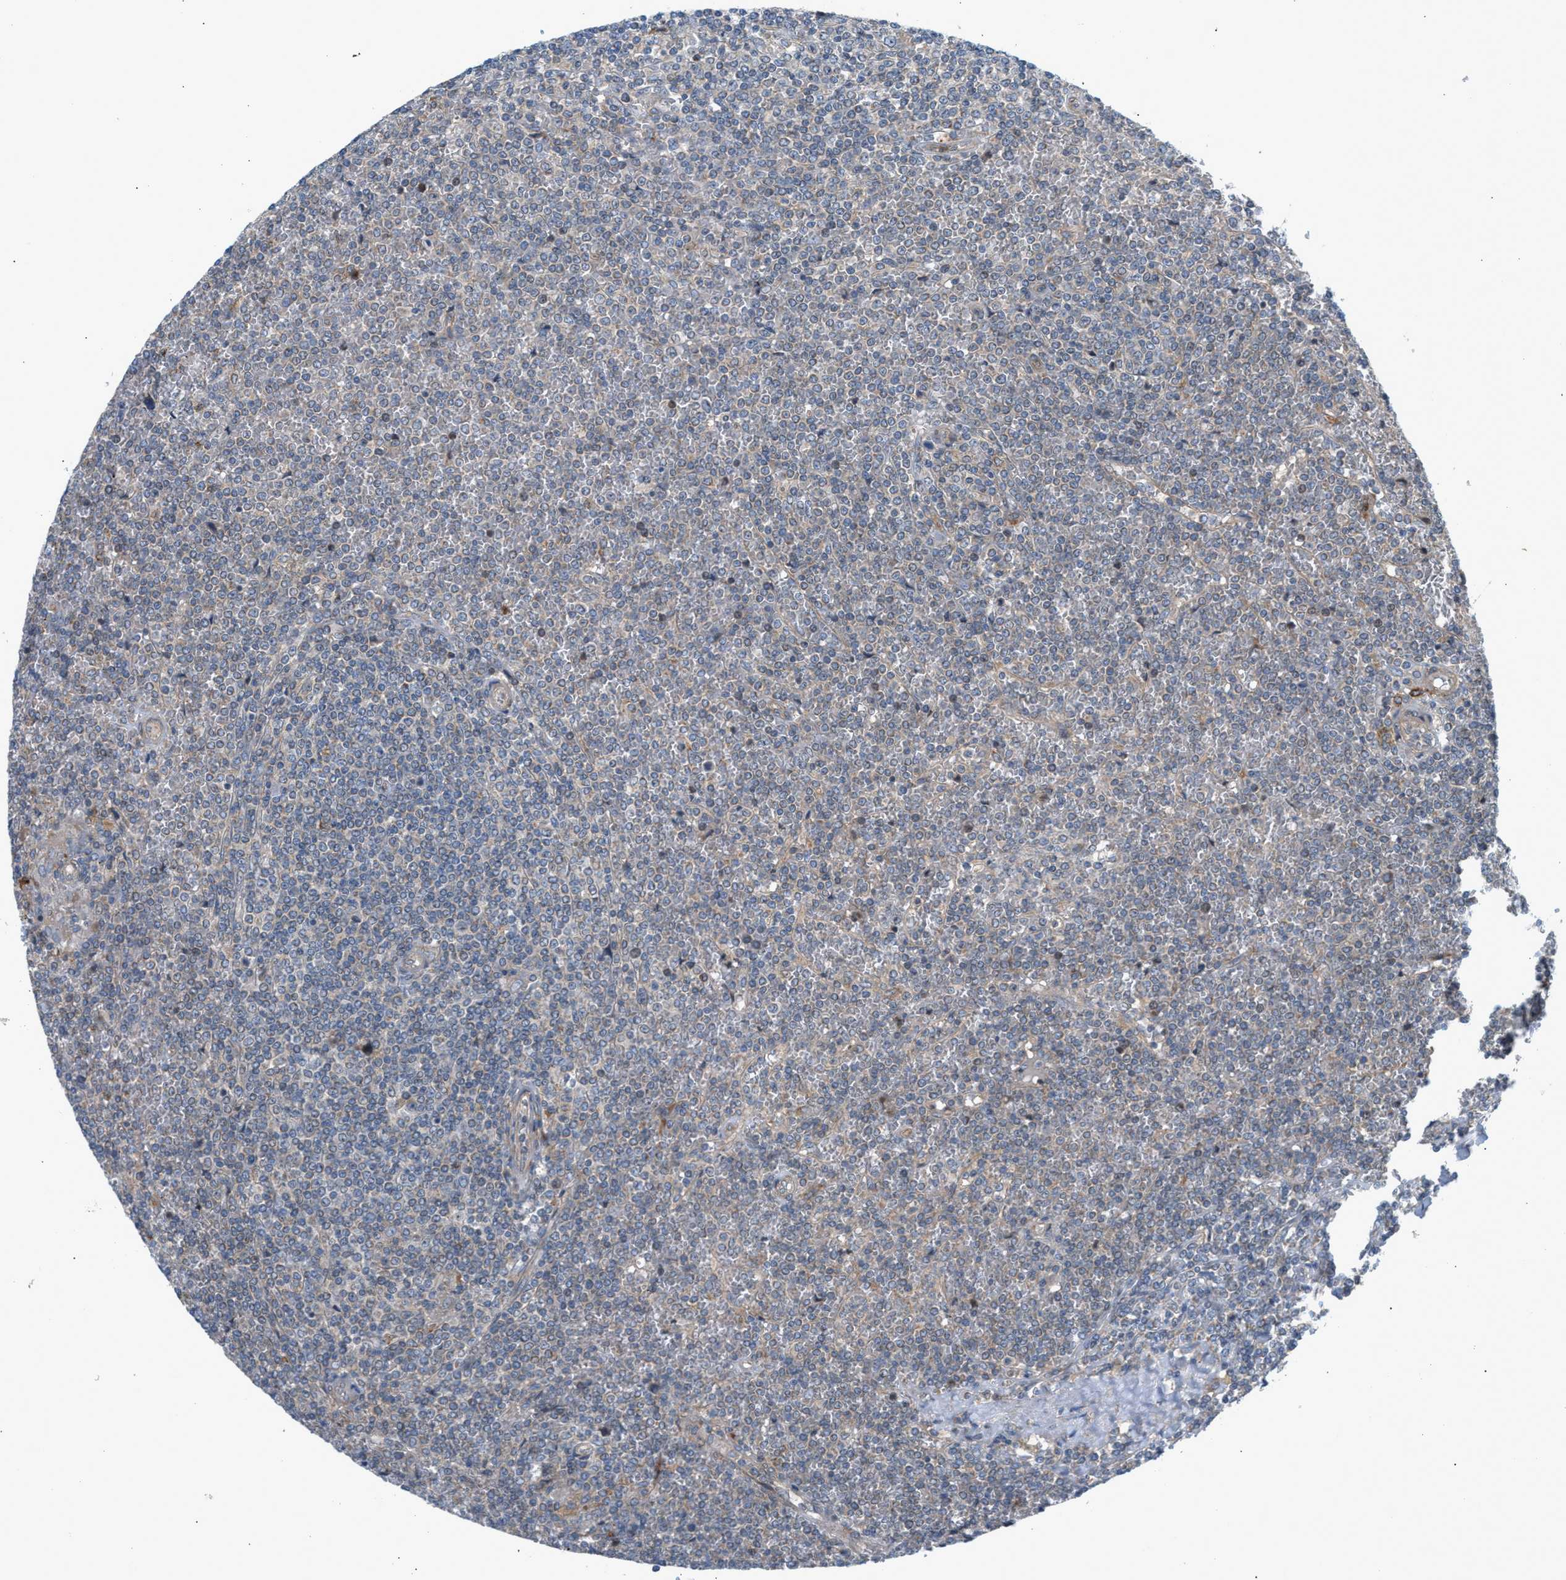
{"staining": {"intensity": "negative", "quantity": "none", "location": "none"}, "tissue": "lymphoma", "cell_type": "Tumor cells", "image_type": "cancer", "snomed": [{"axis": "morphology", "description": "Malignant lymphoma, non-Hodgkin's type, Low grade"}, {"axis": "topography", "description": "Spleen"}], "caption": "High magnification brightfield microscopy of lymphoma stained with DAB (brown) and counterstained with hematoxylin (blue): tumor cells show no significant expression.", "gene": "CYB5D1", "patient": {"sex": "female", "age": 19}}